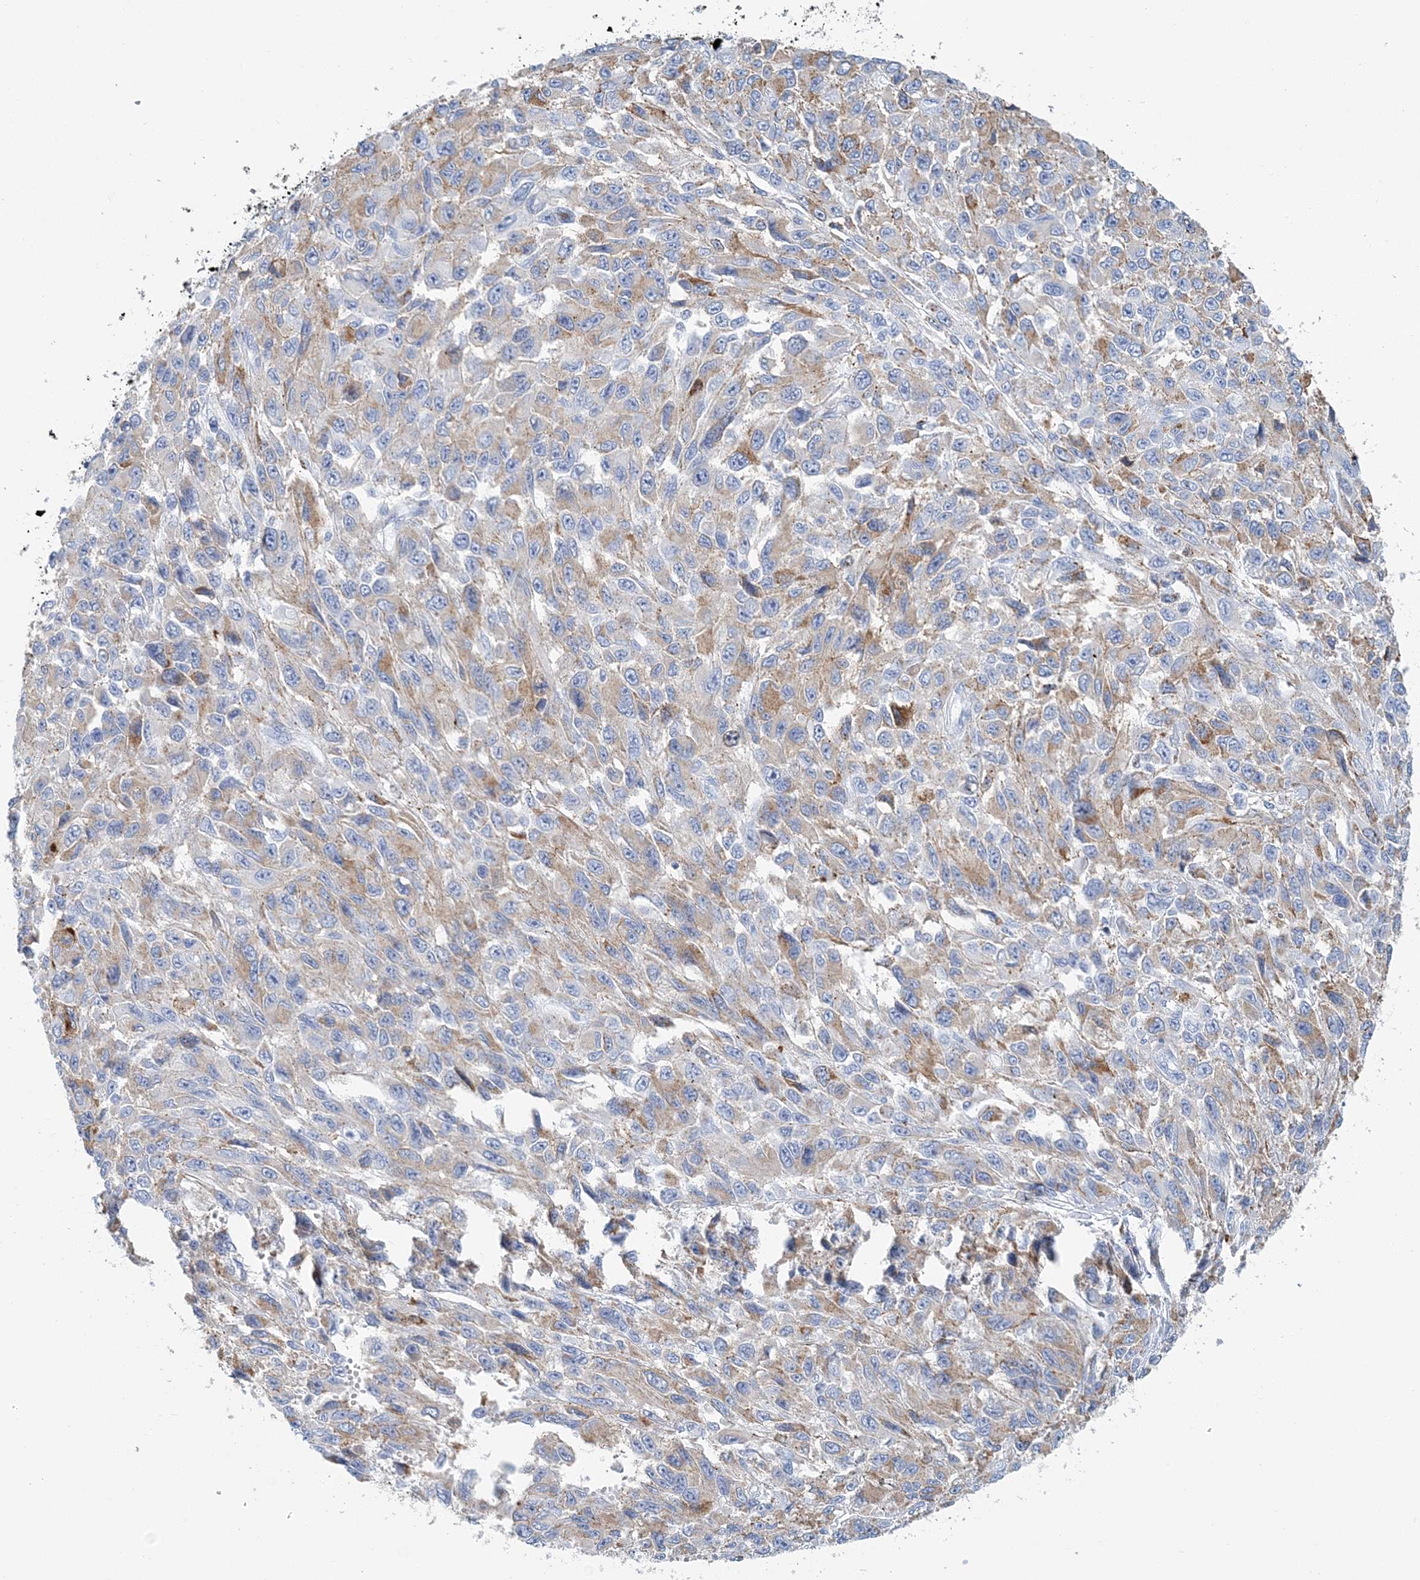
{"staining": {"intensity": "weak", "quantity": "<25%", "location": "cytoplasmic/membranous"}, "tissue": "melanoma", "cell_type": "Tumor cells", "image_type": "cancer", "snomed": [{"axis": "morphology", "description": "Malignant melanoma, NOS"}, {"axis": "topography", "description": "Skin"}], "caption": "Malignant melanoma was stained to show a protein in brown. There is no significant positivity in tumor cells.", "gene": "NKX6-1", "patient": {"sex": "female", "age": 96}}